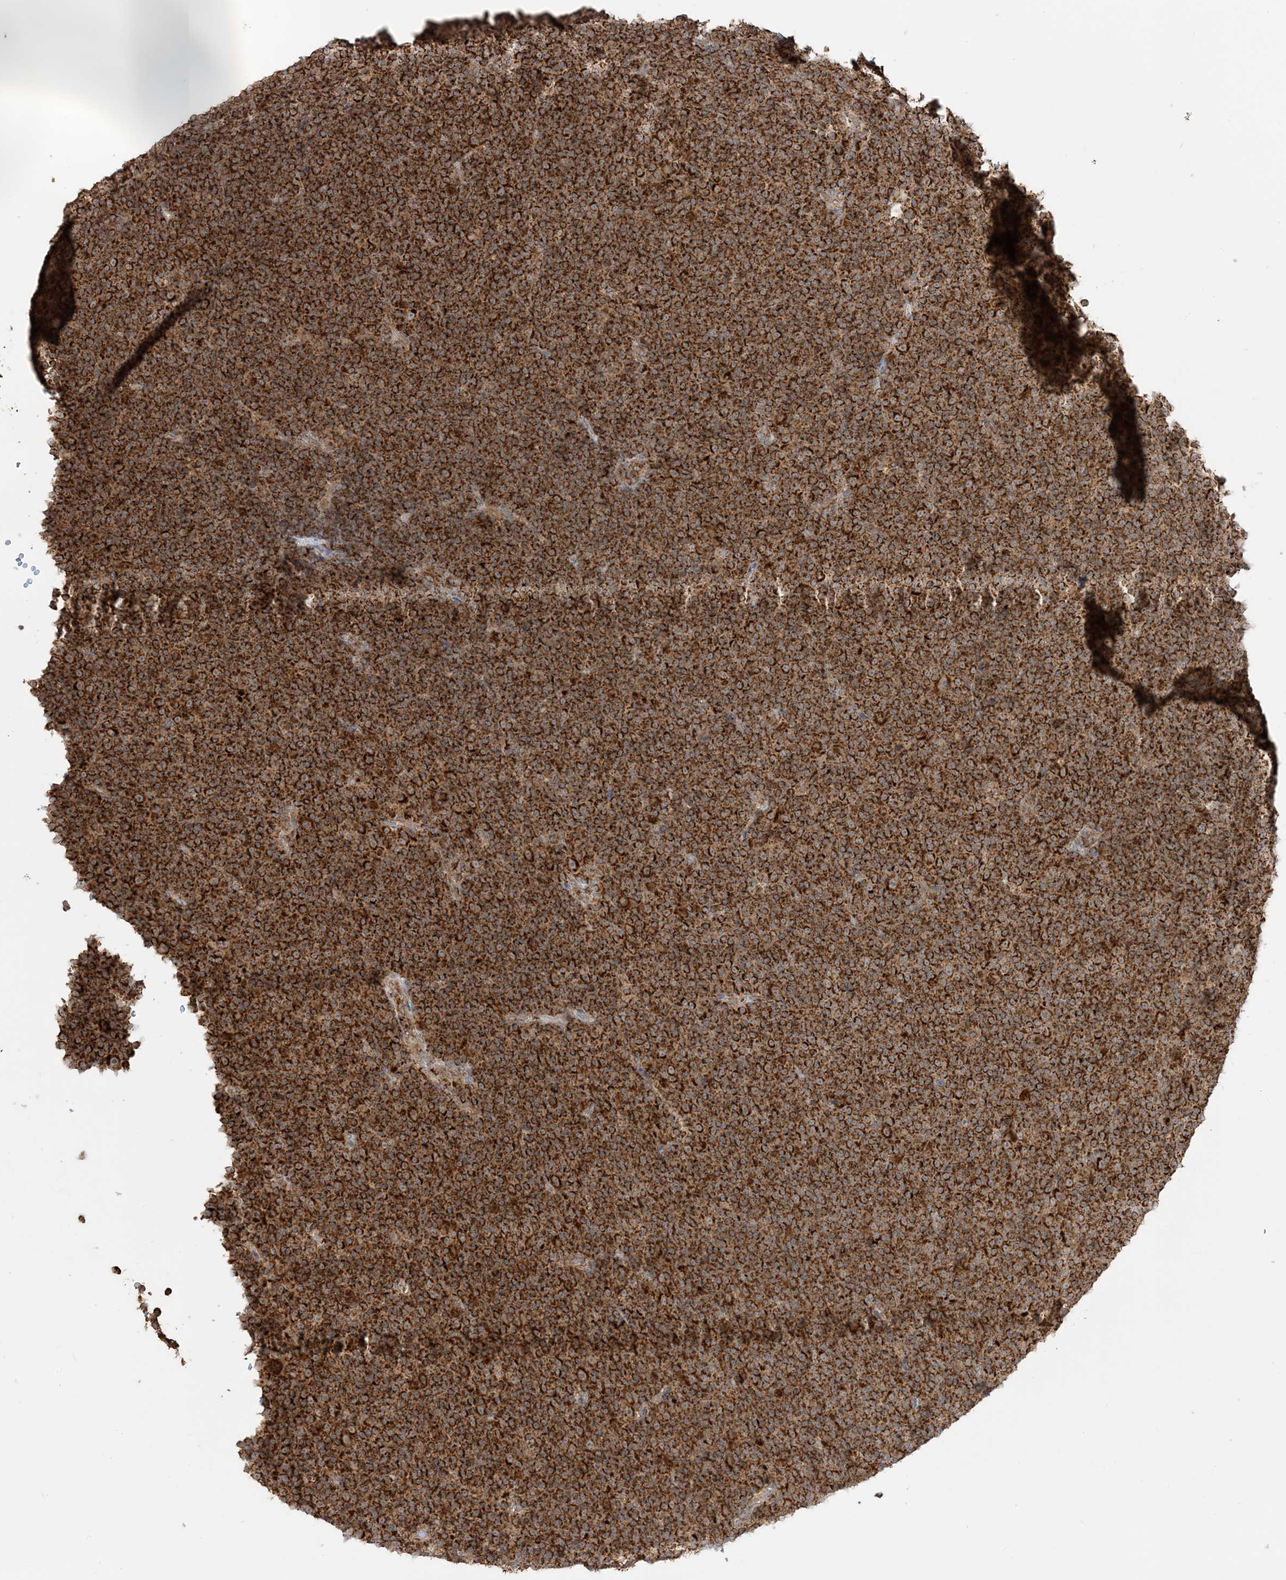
{"staining": {"intensity": "strong", "quantity": ">75%", "location": "cytoplasmic/membranous"}, "tissue": "lymphoma", "cell_type": "Tumor cells", "image_type": "cancer", "snomed": [{"axis": "morphology", "description": "Malignant lymphoma, non-Hodgkin's type, Low grade"}, {"axis": "topography", "description": "Lymph node"}], "caption": "Low-grade malignant lymphoma, non-Hodgkin's type stained for a protein (brown) demonstrates strong cytoplasmic/membranous positive staining in approximately >75% of tumor cells.", "gene": "N4BP3", "patient": {"sex": "female", "age": 67}}